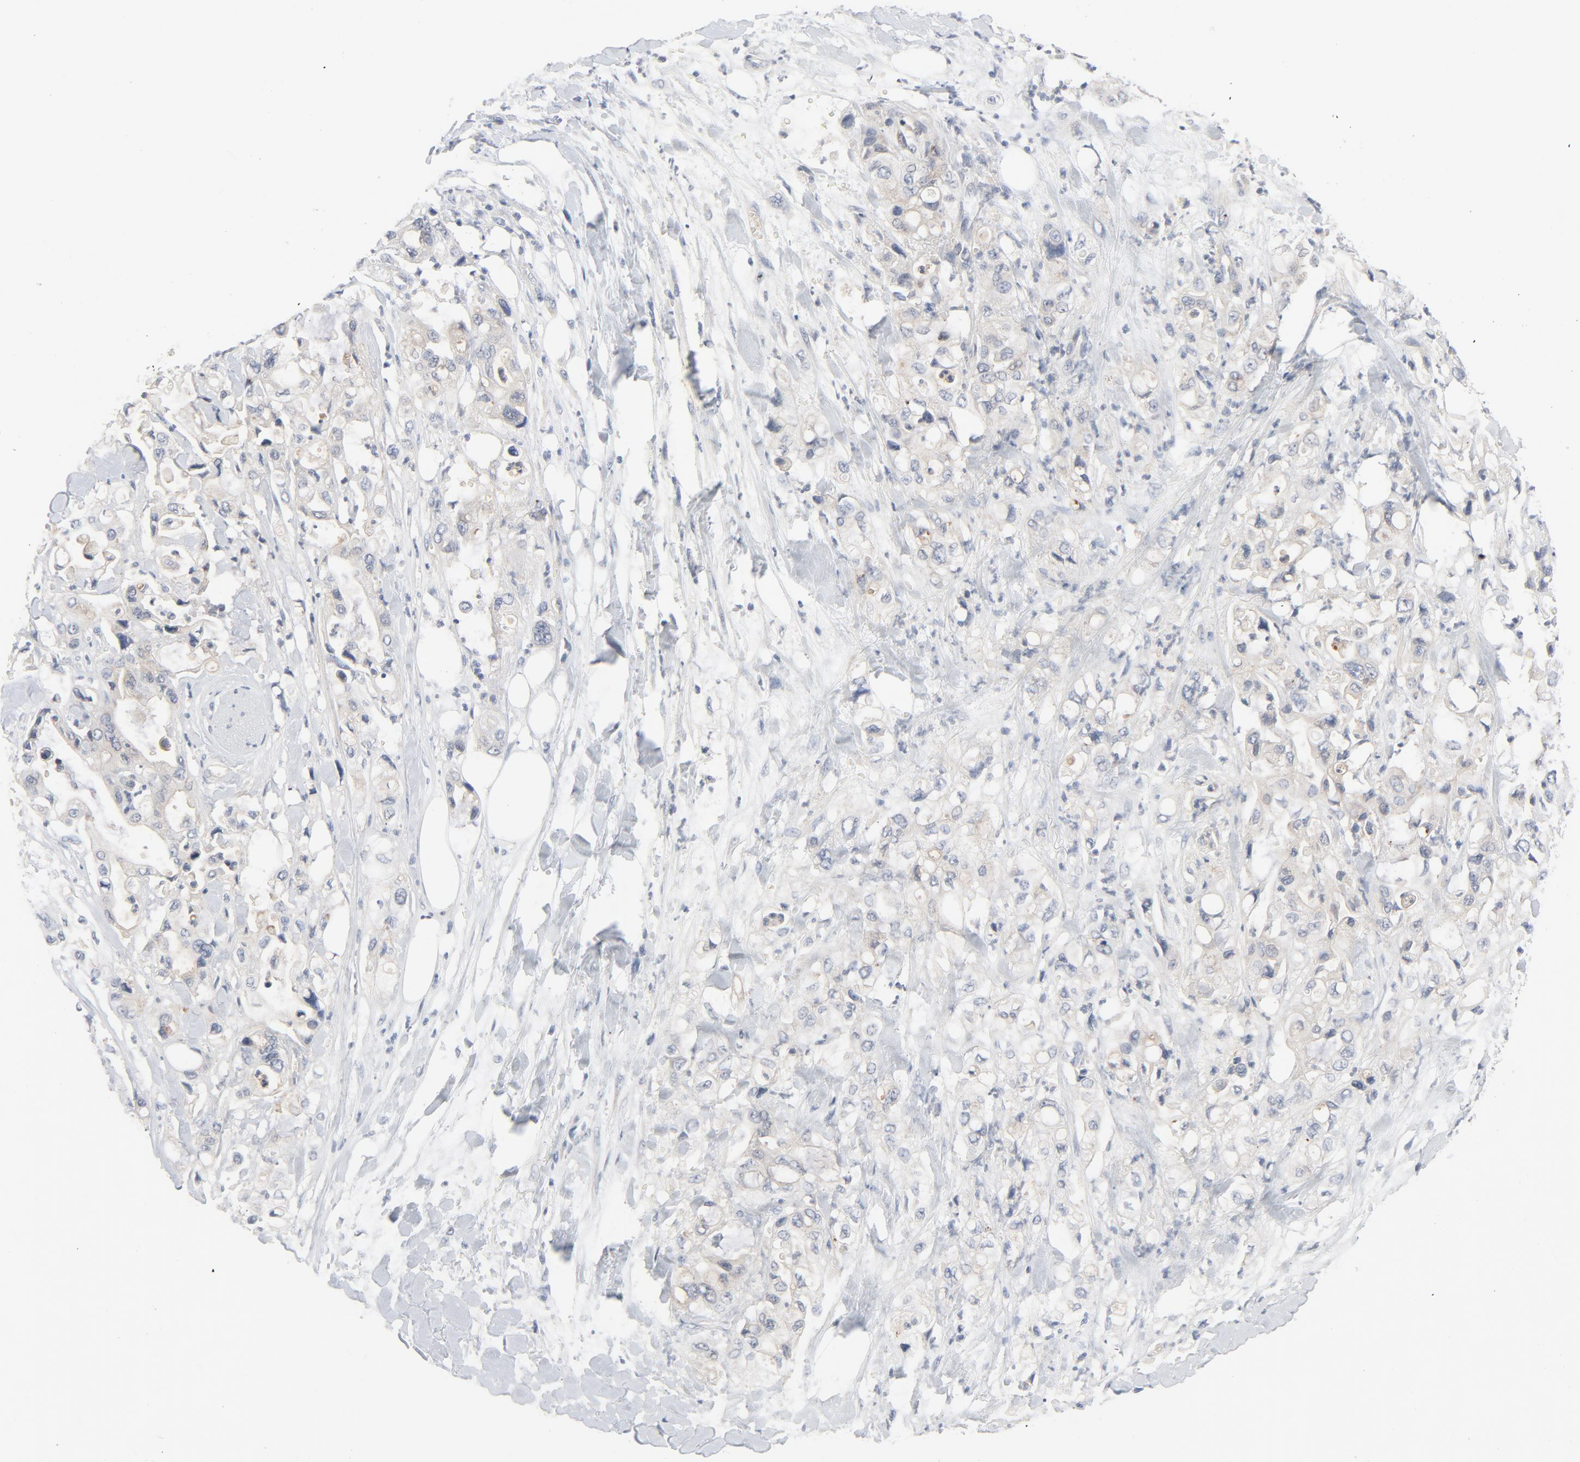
{"staining": {"intensity": "weak", "quantity": ">75%", "location": "cytoplasmic/membranous"}, "tissue": "pancreatic cancer", "cell_type": "Tumor cells", "image_type": "cancer", "snomed": [{"axis": "morphology", "description": "Adenocarcinoma, NOS"}, {"axis": "topography", "description": "Pancreas"}], "caption": "High-magnification brightfield microscopy of pancreatic adenocarcinoma stained with DAB (brown) and counterstained with hematoxylin (blue). tumor cells exhibit weak cytoplasmic/membranous positivity is present in approximately>75% of cells. The staining is performed using DAB brown chromogen to label protein expression. The nuclei are counter-stained blue using hematoxylin.", "gene": "TSG101", "patient": {"sex": "male", "age": 70}}